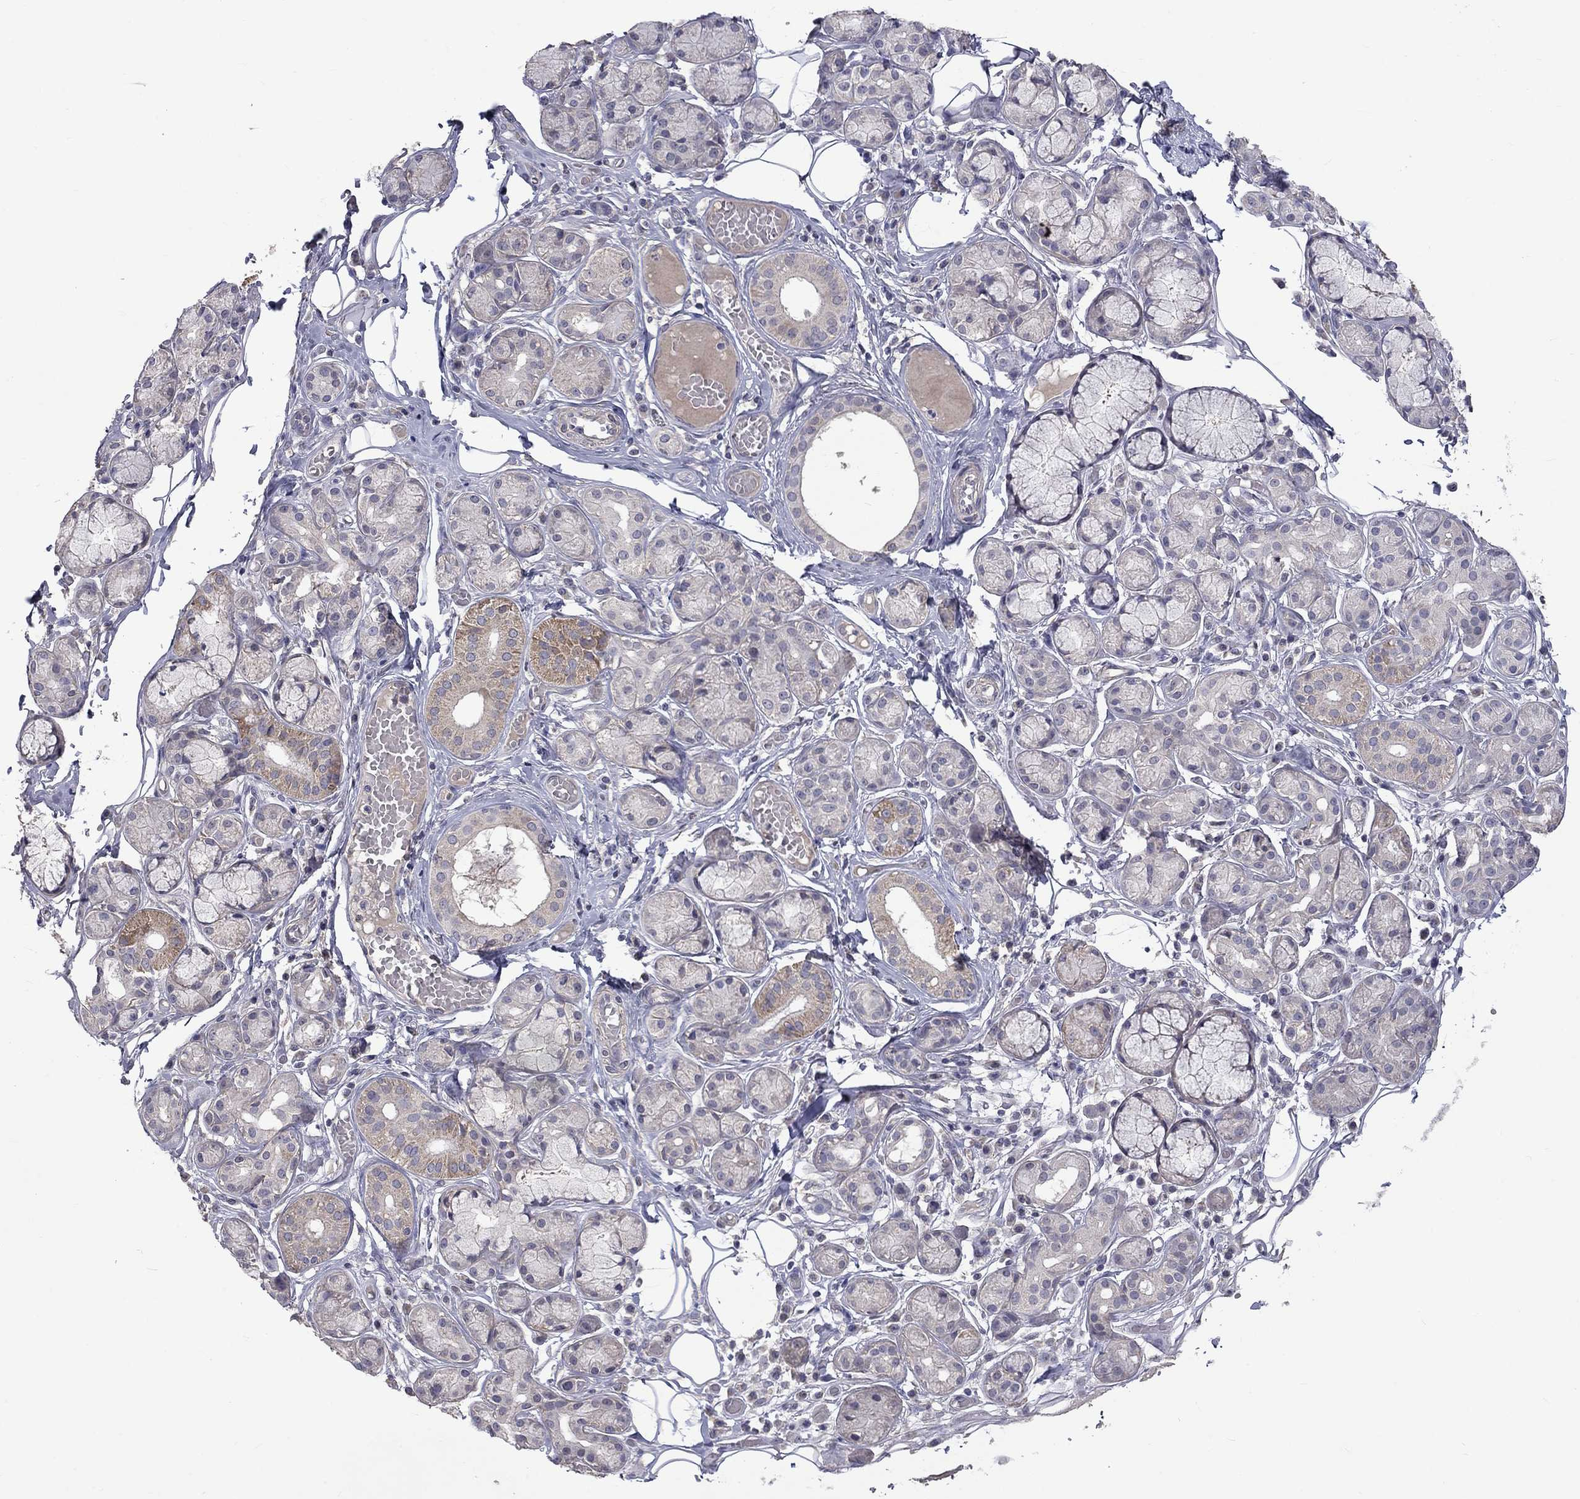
{"staining": {"intensity": "moderate", "quantity": "<25%", "location": "cytoplasmic/membranous"}, "tissue": "salivary gland", "cell_type": "Glandular cells", "image_type": "normal", "snomed": [{"axis": "morphology", "description": "Normal tissue, NOS"}, {"axis": "topography", "description": "Salivary gland"}, {"axis": "topography", "description": "Peripheral nerve tissue"}], "caption": "IHC (DAB (3,3'-diaminobenzidine)) staining of unremarkable salivary gland displays moderate cytoplasmic/membranous protein positivity in about <25% of glandular cells.", "gene": "SLC39A14", "patient": {"sex": "male", "age": 71}}